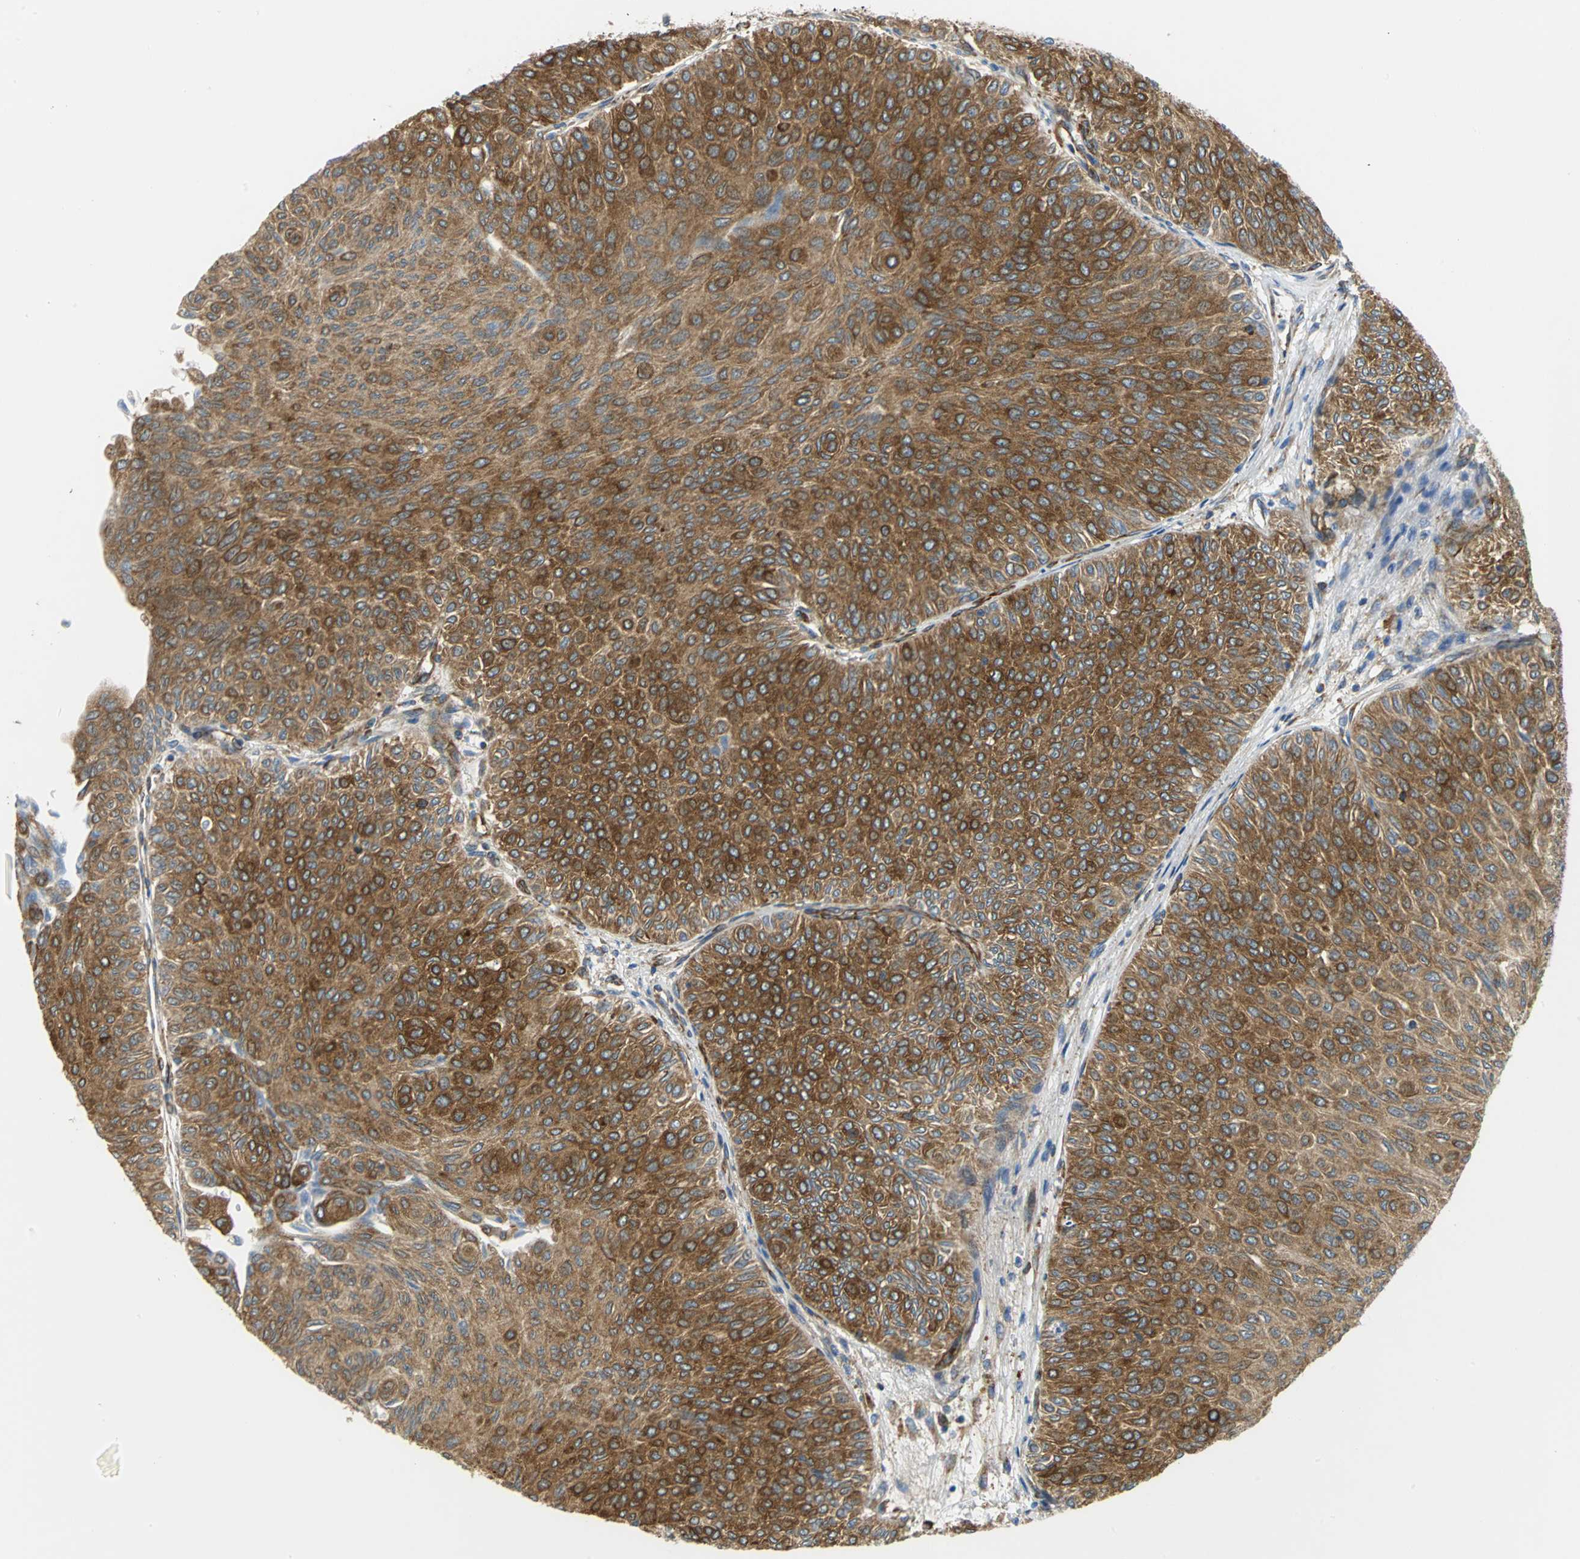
{"staining": {"intensity": "moderate", "quantity": ">75%", "location": "cytoplasmic/membranous"}, "tissue": "urothelial cancer", "cell_type": "Tumor cells", "image_type": "cancer", "snomed": [{"axis": "morphology", "description": "Urothelial carcinoma, Low grade"}, {"axis": "topography", "description": "Urinary bladder"}], "caption": "A brown stain labels moderate cytoplasmic/membranous staining of a protein in urothelial carcinoma (low-grade) tumor cells. The staining was performed using DAB to visualize the protein expression in brown, while the nuclei were stained in blue with hematoxylin (Magnification: 20x).", "gene": "YBX1", "patient": {"sex": "male", "age": 78}}